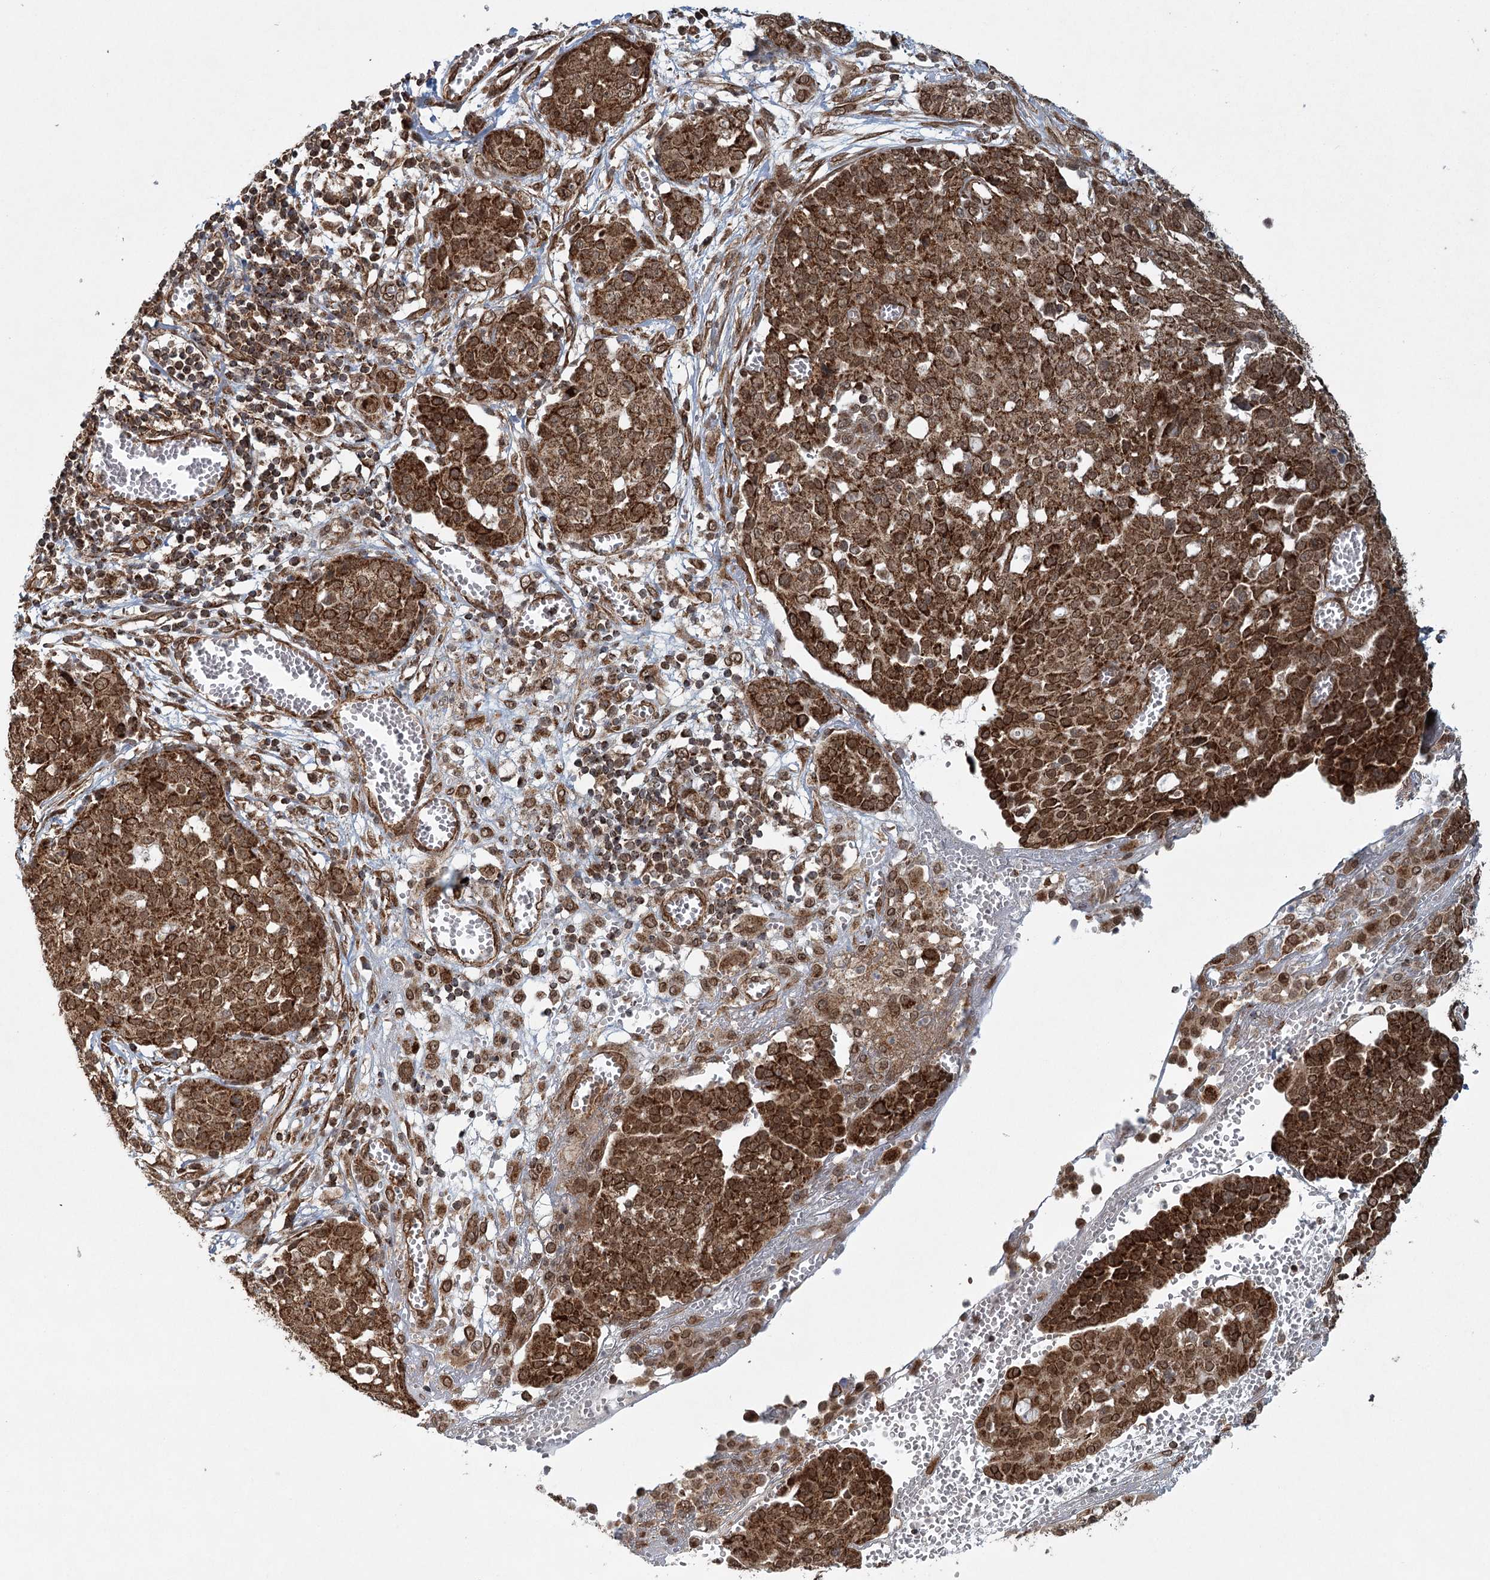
{"staining": {"intensity": "strong", "quantity": ">75%", "location": "cytoplasmic/membranous"}, "tissue": "ovarian cancer", "cell_type": "Tumor cells", "image_type": "cancer", "snomed": [{"axis": "morphology", "description": "Cystadenocarcinoma, serous, NOS"}, {"axis": "topography", "description": "Soft tissue"}, {"axis": "topography", "description": "Ovary"}], "caption": "High-magnification brightfield microscopy of ovarian cancer stained with DAB (brown) and counterstained with hematoxylin (blue). tumor cells exhibit strong cytoplasmic/membranous staining is appreciated in approximately>75% of cells. The protein of interest is shown in brown color, while the nuclei are stained blue.", "gene": "BCKDHA", "patient": {"sex": "female", "age": 57}}